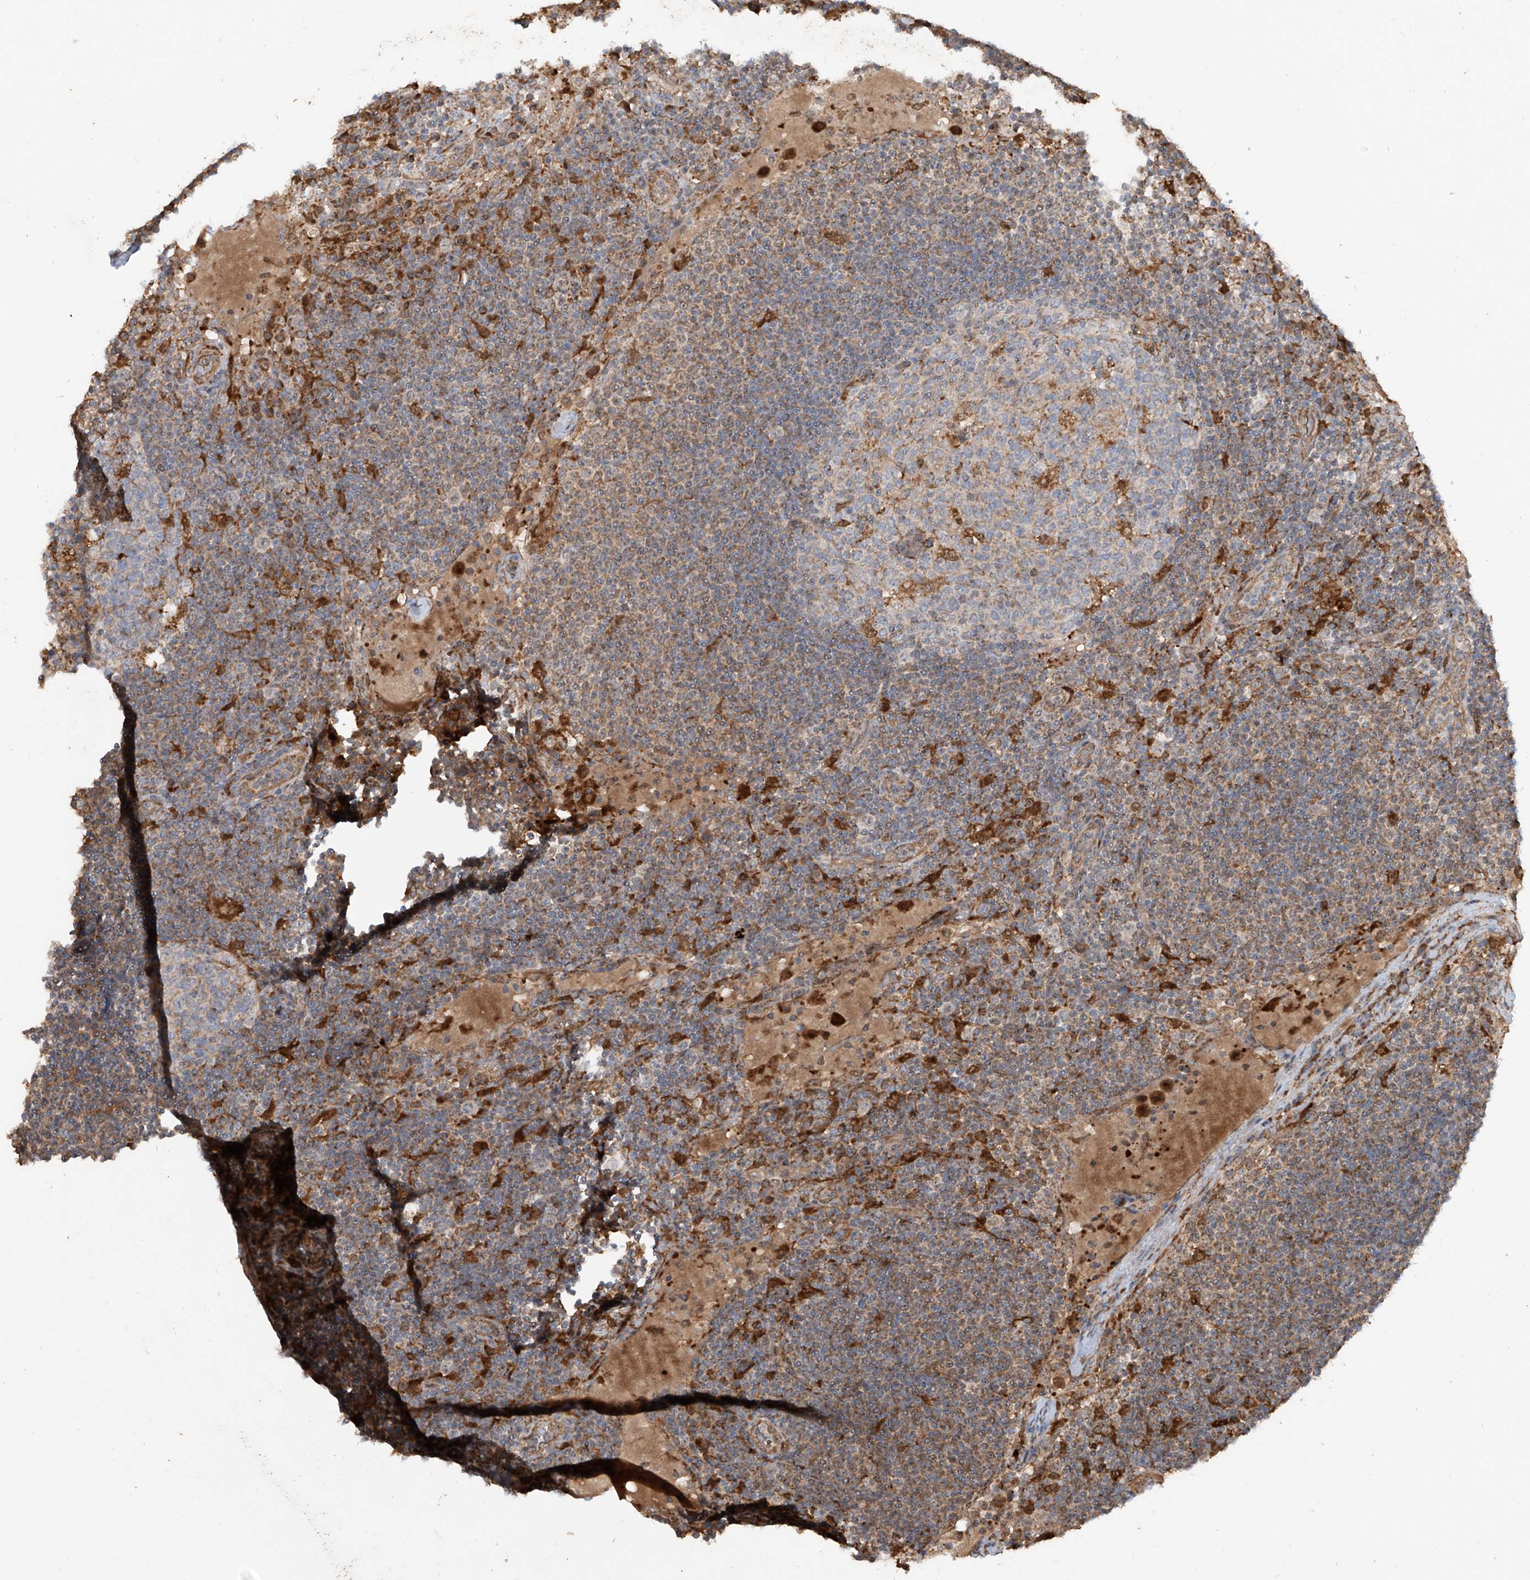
{"staining": {"intensity": "negative", "quantity": "none", "location": "none"}, "tissue": "lymph node", "cell_type": "Germinal center cells", "image_type": "normal", "snomed": [{"axis": "morphology", "description": "Normal tissue, NOS"}, {"axis": "topography", "description": "Lymph node"}], "caption": "Photomicrograph shows no significant protein expression in germinal center cells of benign lymph node. (DAB IHC with hematoxylin counter stain).", "gene": "SAMD3", "patient": {"sex": "female", "age": 53}}